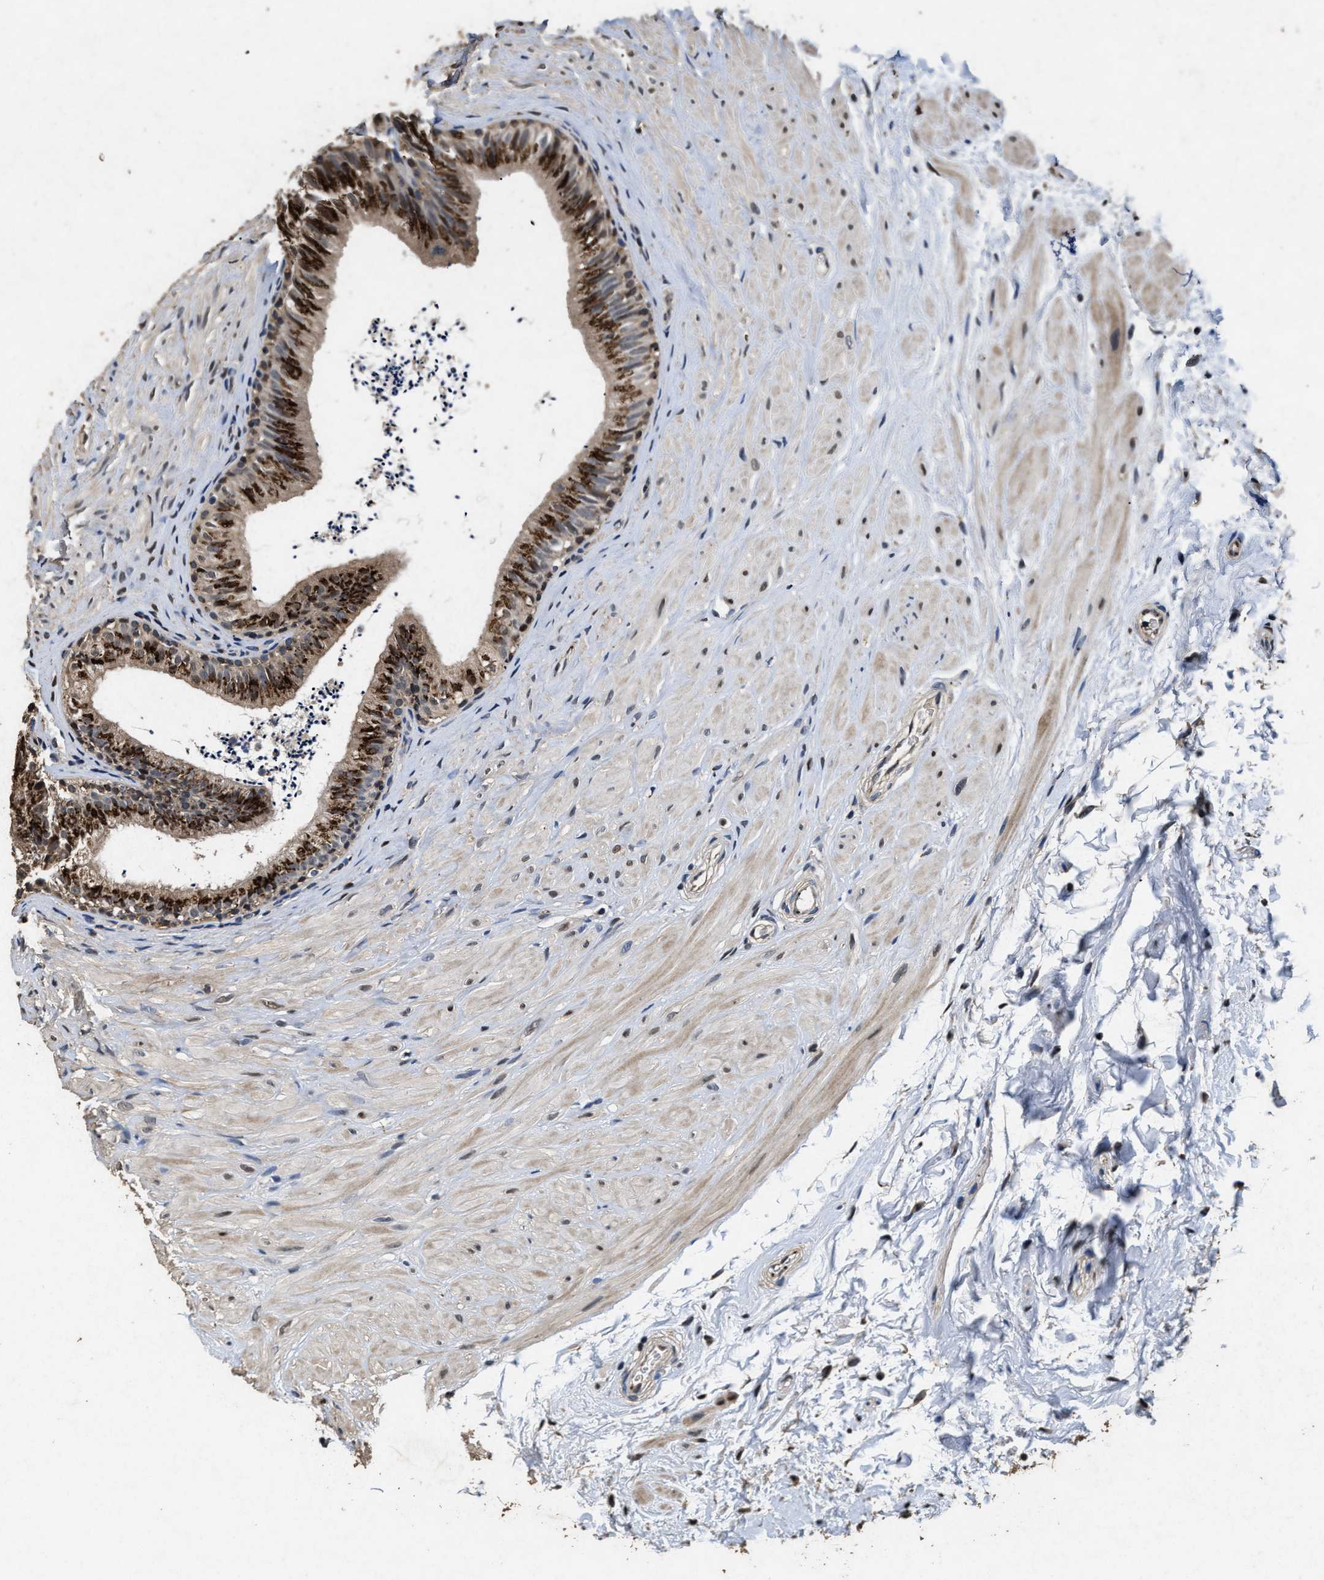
{"staining": {"intensity": "strong", "quantity": ">75%", "location": "cytoplasmic/membranous"}, "tissue": "epididymis", "cell_type": "Glandular cells", "image_type": "normal", "snomed": [{"axis": "morphology", "description": "Normal tissue, NOS"}, {"axis": "topography", "description": "Epididymis"}], "caption": "Brown immunohistochemical staining in benign human epididymis demonstrates strong cytoplasmic/membranous positivity in approximately >75% of glandular cells. (DAB (3,3'-diaminobenzidine) = brown stain, brightfield microscopy at high magnification).", "gene": "TPST2", "patient": {"sex": "male", "age": 56}}